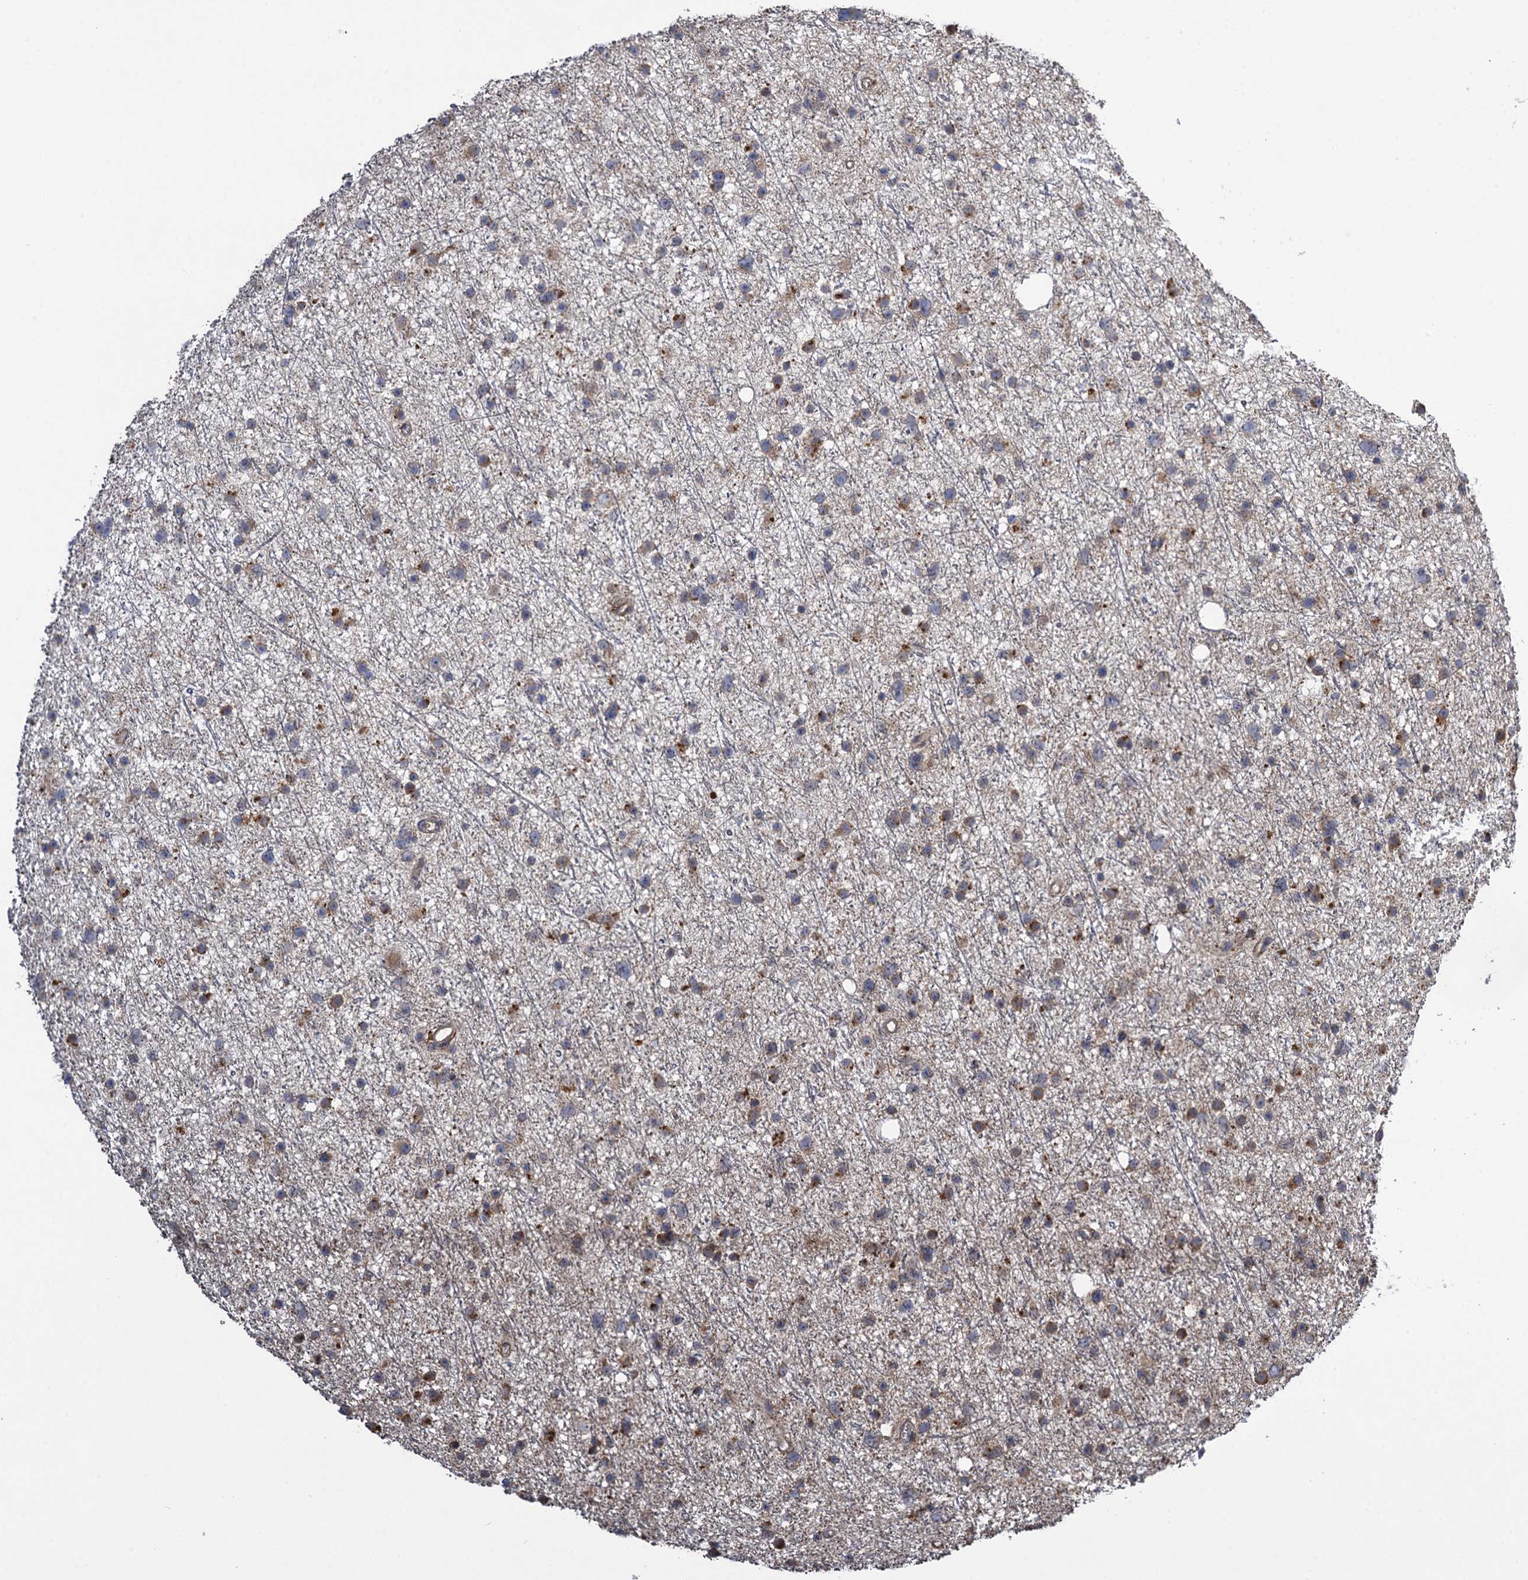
{"staining": {"intensity": "weak", "quantity": "25%-75%", "location": "cytoplasmic/membranous"}, "tissue": "glioma", "cell_type": "Tumor cells", "image_type": "cancer", "snomed": [{"axis": "morphology", "description": "Glioma, malignant, Low grade"}, {"axis": "topography", "description": "Cerebral cortex"}], "caption": "Malignant low-grade glioma tissue demonstrates weak cytoplasmic/membranous expression in approximately 25%-75% of tumor cells, visualized by immunohistochemistry.", "gene": "WDR88", "patient": {"sex": "female", "age": 39}}